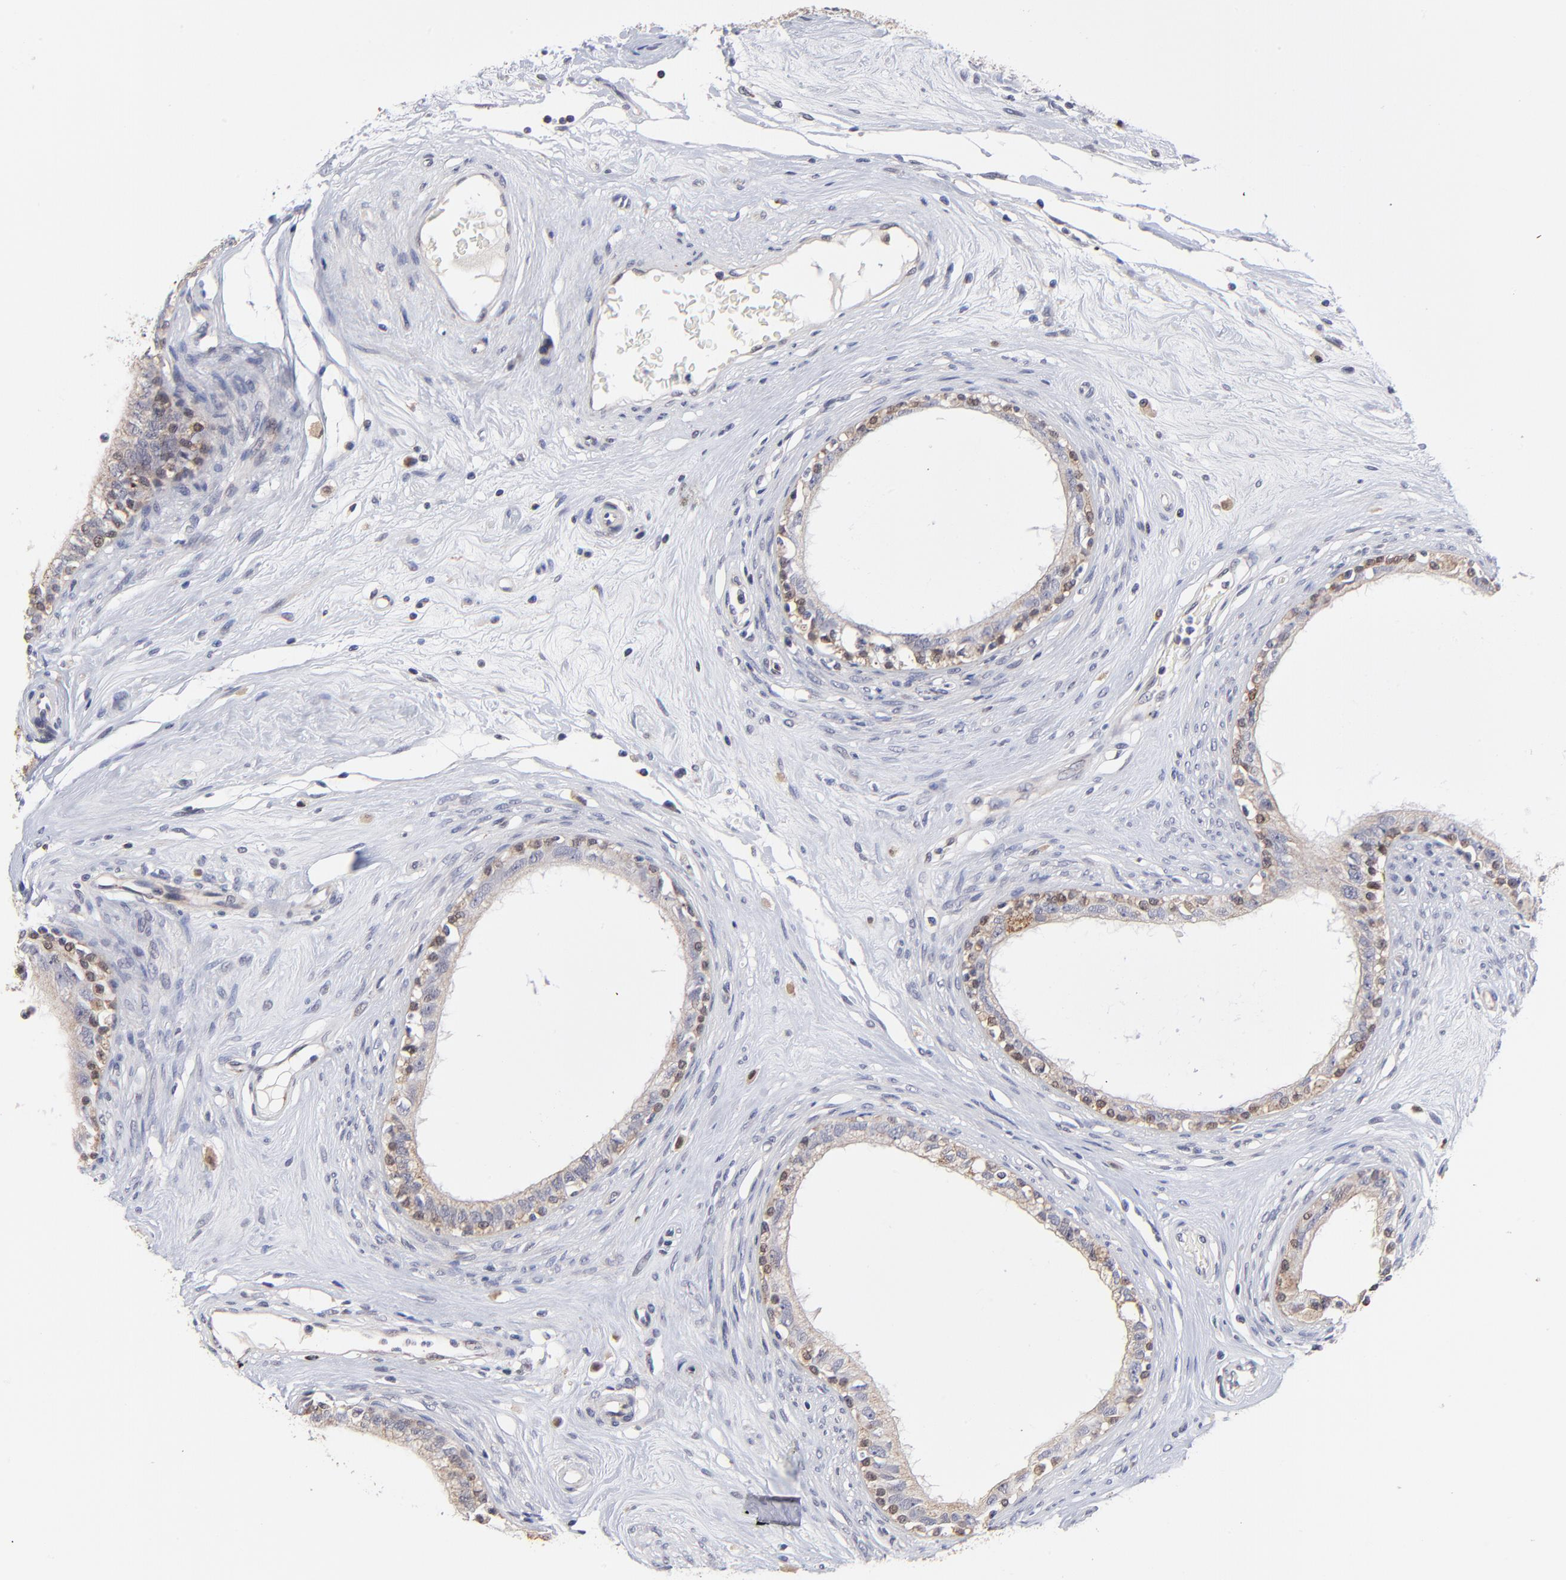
{"staining": {"intensity": "moderate", "quantity": "25%-75%", "location": "cytoplasmic/membranous"}, "tissue": "epididymis", "cell_type": "Glandular cells", "image_type": "normal", "snomed": [{"axis": "morphology", "description": "Normal tissue, NOS"}, {"axis": "morphology", "description": "Inflammation, NOS"}, {"axis": "topography", "description": "Epididymis"}], "caption": "This is an image of immunohistochemistry staining of benign epididymis, which shows moderate positivity in the cytoplasmic/membranous of glandular cells.", "gene": "FBXL12", "patient": {"sex": "male", "age": 84}}